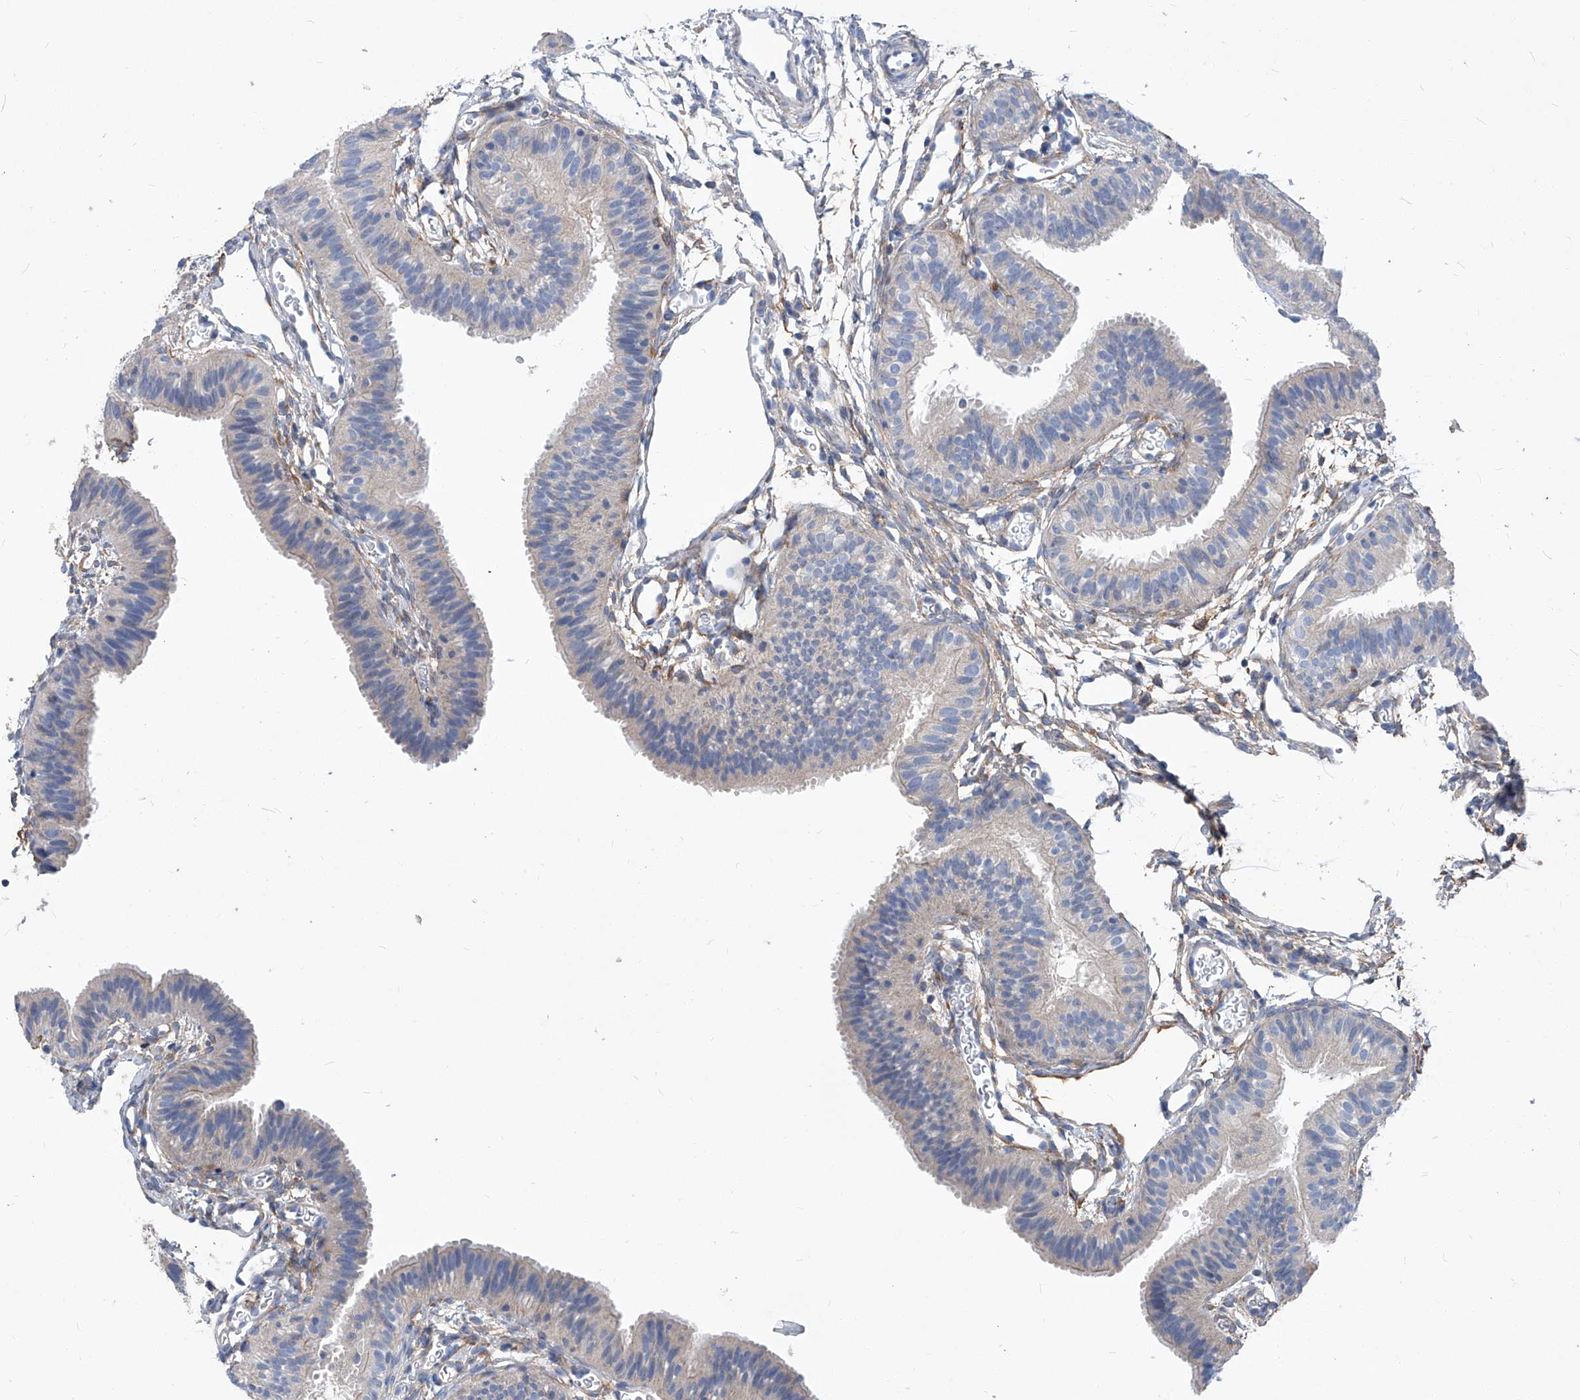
{"staining": {"intensity": "negative", "quantity": "none", "location": "none"}, "tissue": "fallopian tube", "cell_type": "Glandular cells", "image_type": "normal", "snomed": [{"axis": "morphology", "description": "Normal tissue, NOS"}, {"axis": "topography", "description": "Fallopian tube"}], "caption": "IHC photomicrograph of benign fallopian tube: human fallopian tube stained with DAB displays no significant protein staining in glandular cells.", "gene": "EPHA8", "patient": {"sex": "female", "age": 35}}